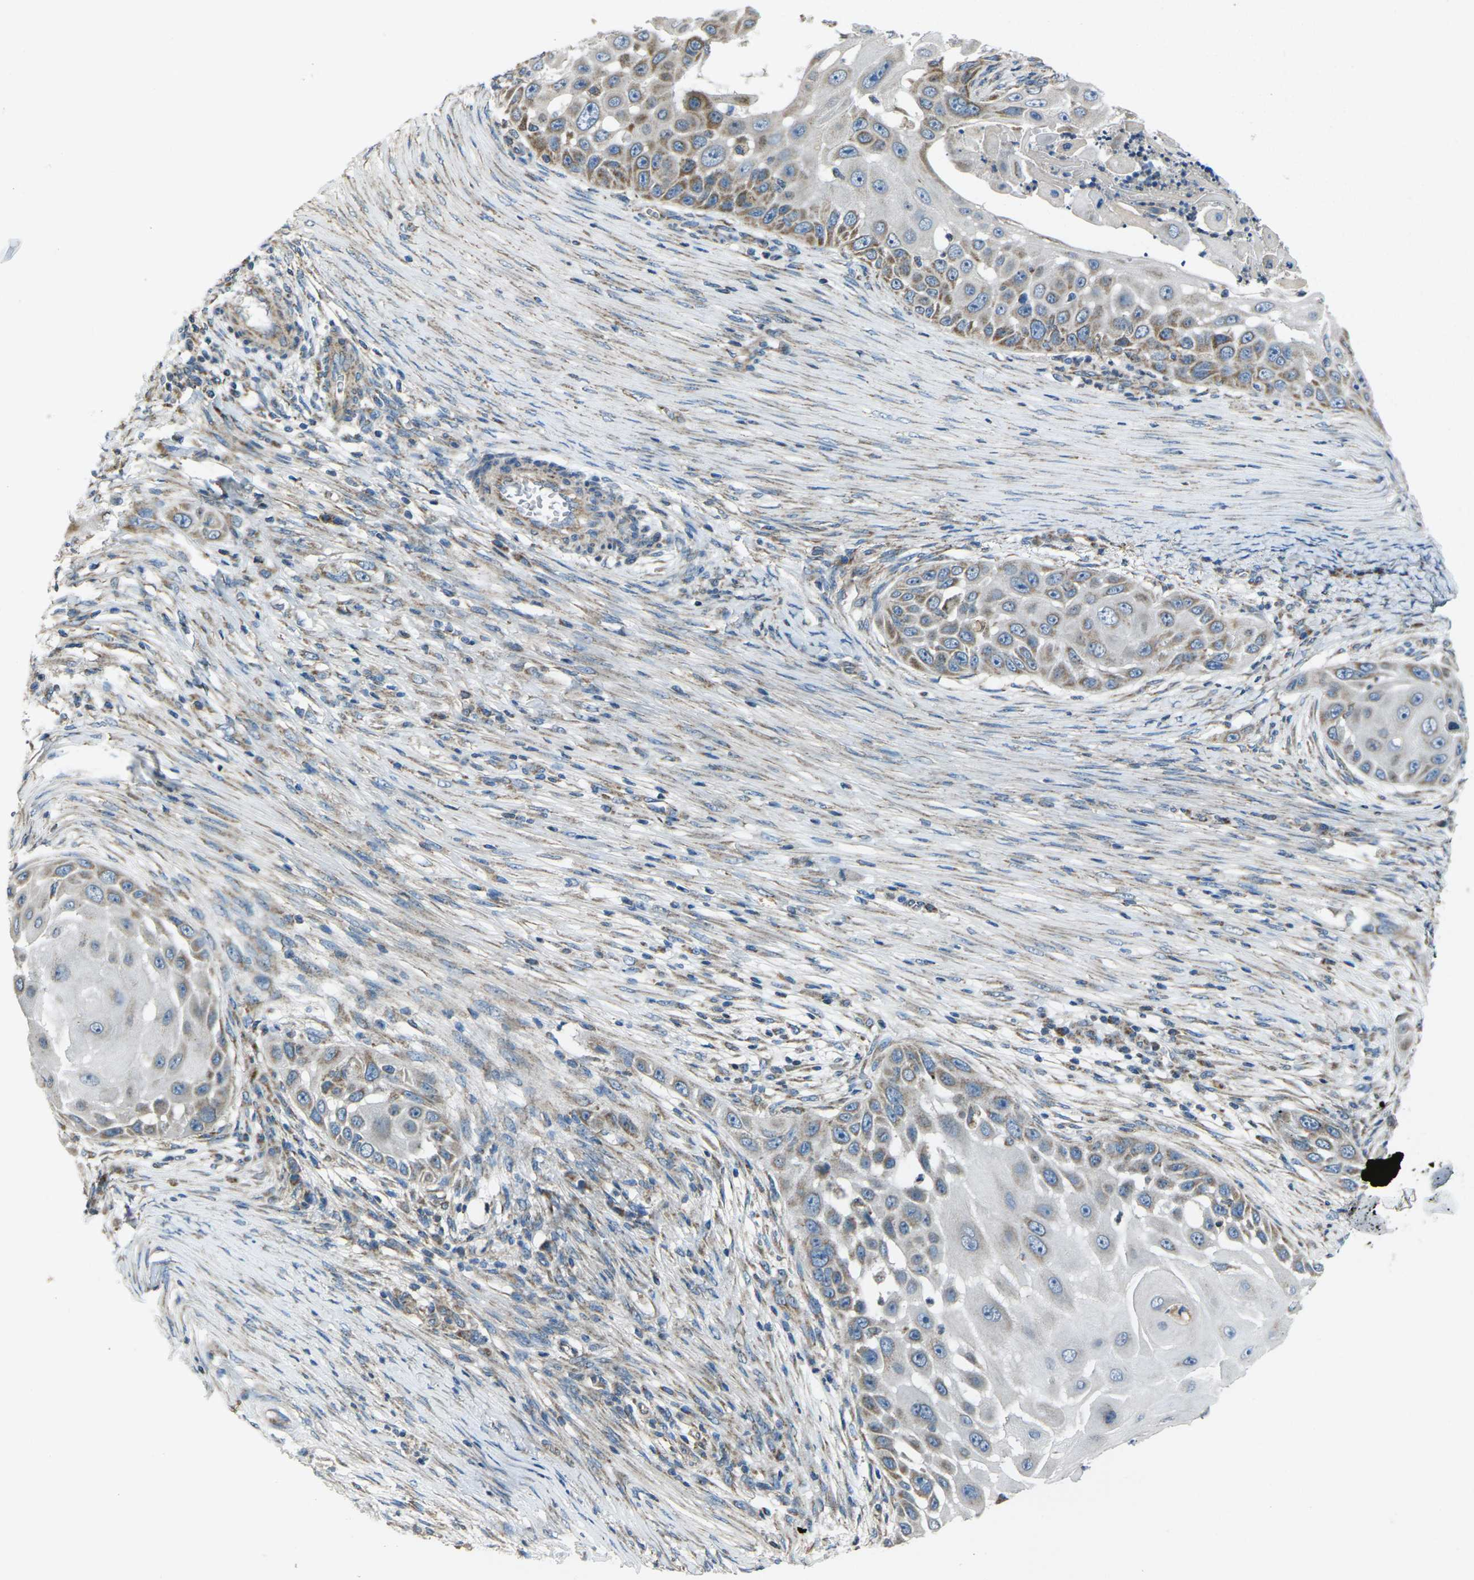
{"staining": {"intensity": "moderate", "quantity": "<25%", "location": "cytoplasmic/membranous"}, "tissue": "skin cancer", "cell_type": "Tumor cells", "image_type": "cancer", "snomed": [{"axis": "morphology", "description": "Squamous cell carcinoma, NOS"}, {"axis": "topography", "description": "Skin"}], "caption": "DAB immunohistochemical staining of squamous cell carcinoma (skin) demonstrates moderate cytoplasmic/membranous protein expression in about <25% of tumor cells.", "gene": "TMEM120B", "patient": {"sex": "female", "age": 44}}